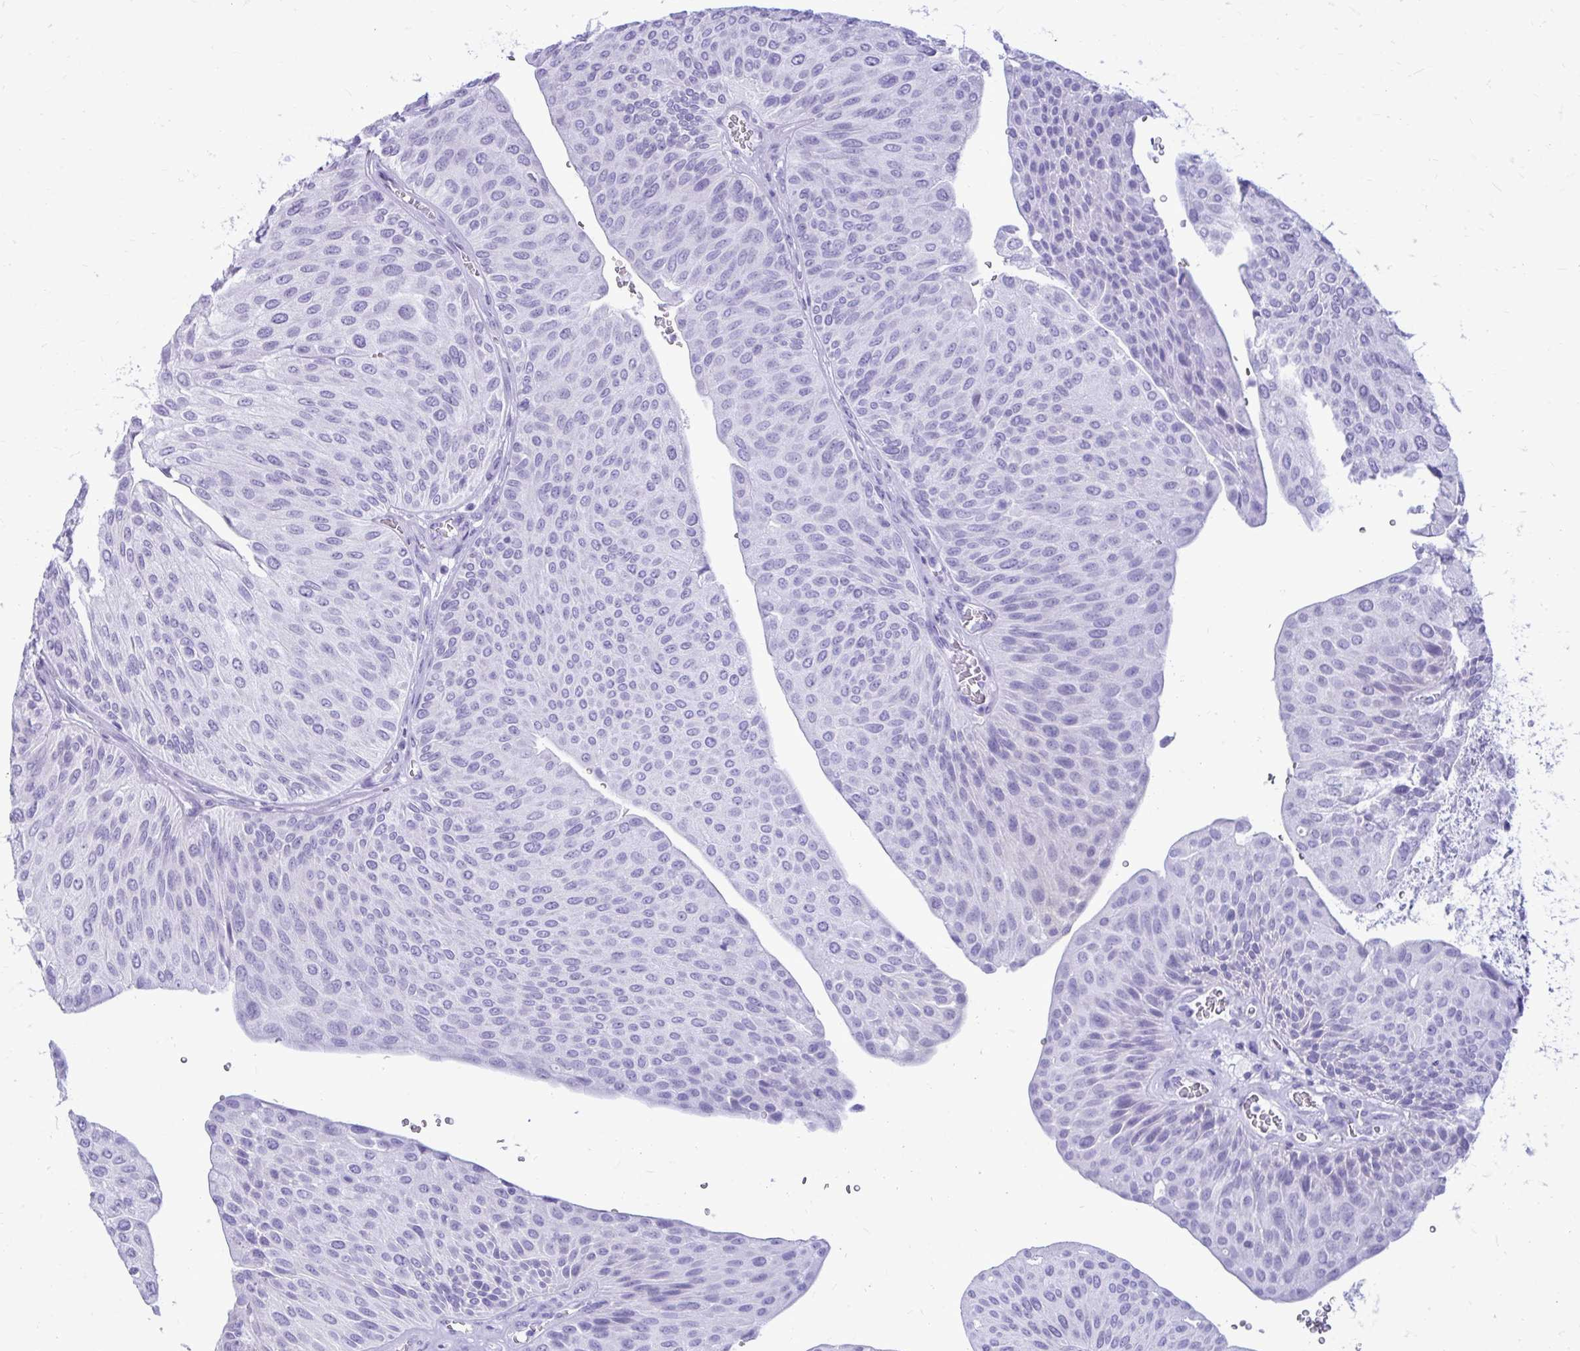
{"staining": {"intensity": "negative", "quantity": "none", "location": "none"}, "tissue": "urothelial cancer", "cell_type": "Tumor cells", "image_type": "cancer", "snomed": [{"axis": "morphology", "description": "Urothelial carcinoma, NOS"}, {"axis": "topography", "description": "Urinary bladder"}], "caption": "DAB (3,3'-diaminobenzidine) immunohistochemical staining of human urothelial cancer exhibits no significant positivity in tumor cells.", "gene": "OR10R2", "patient": {"sex": "male", "age": 67}}